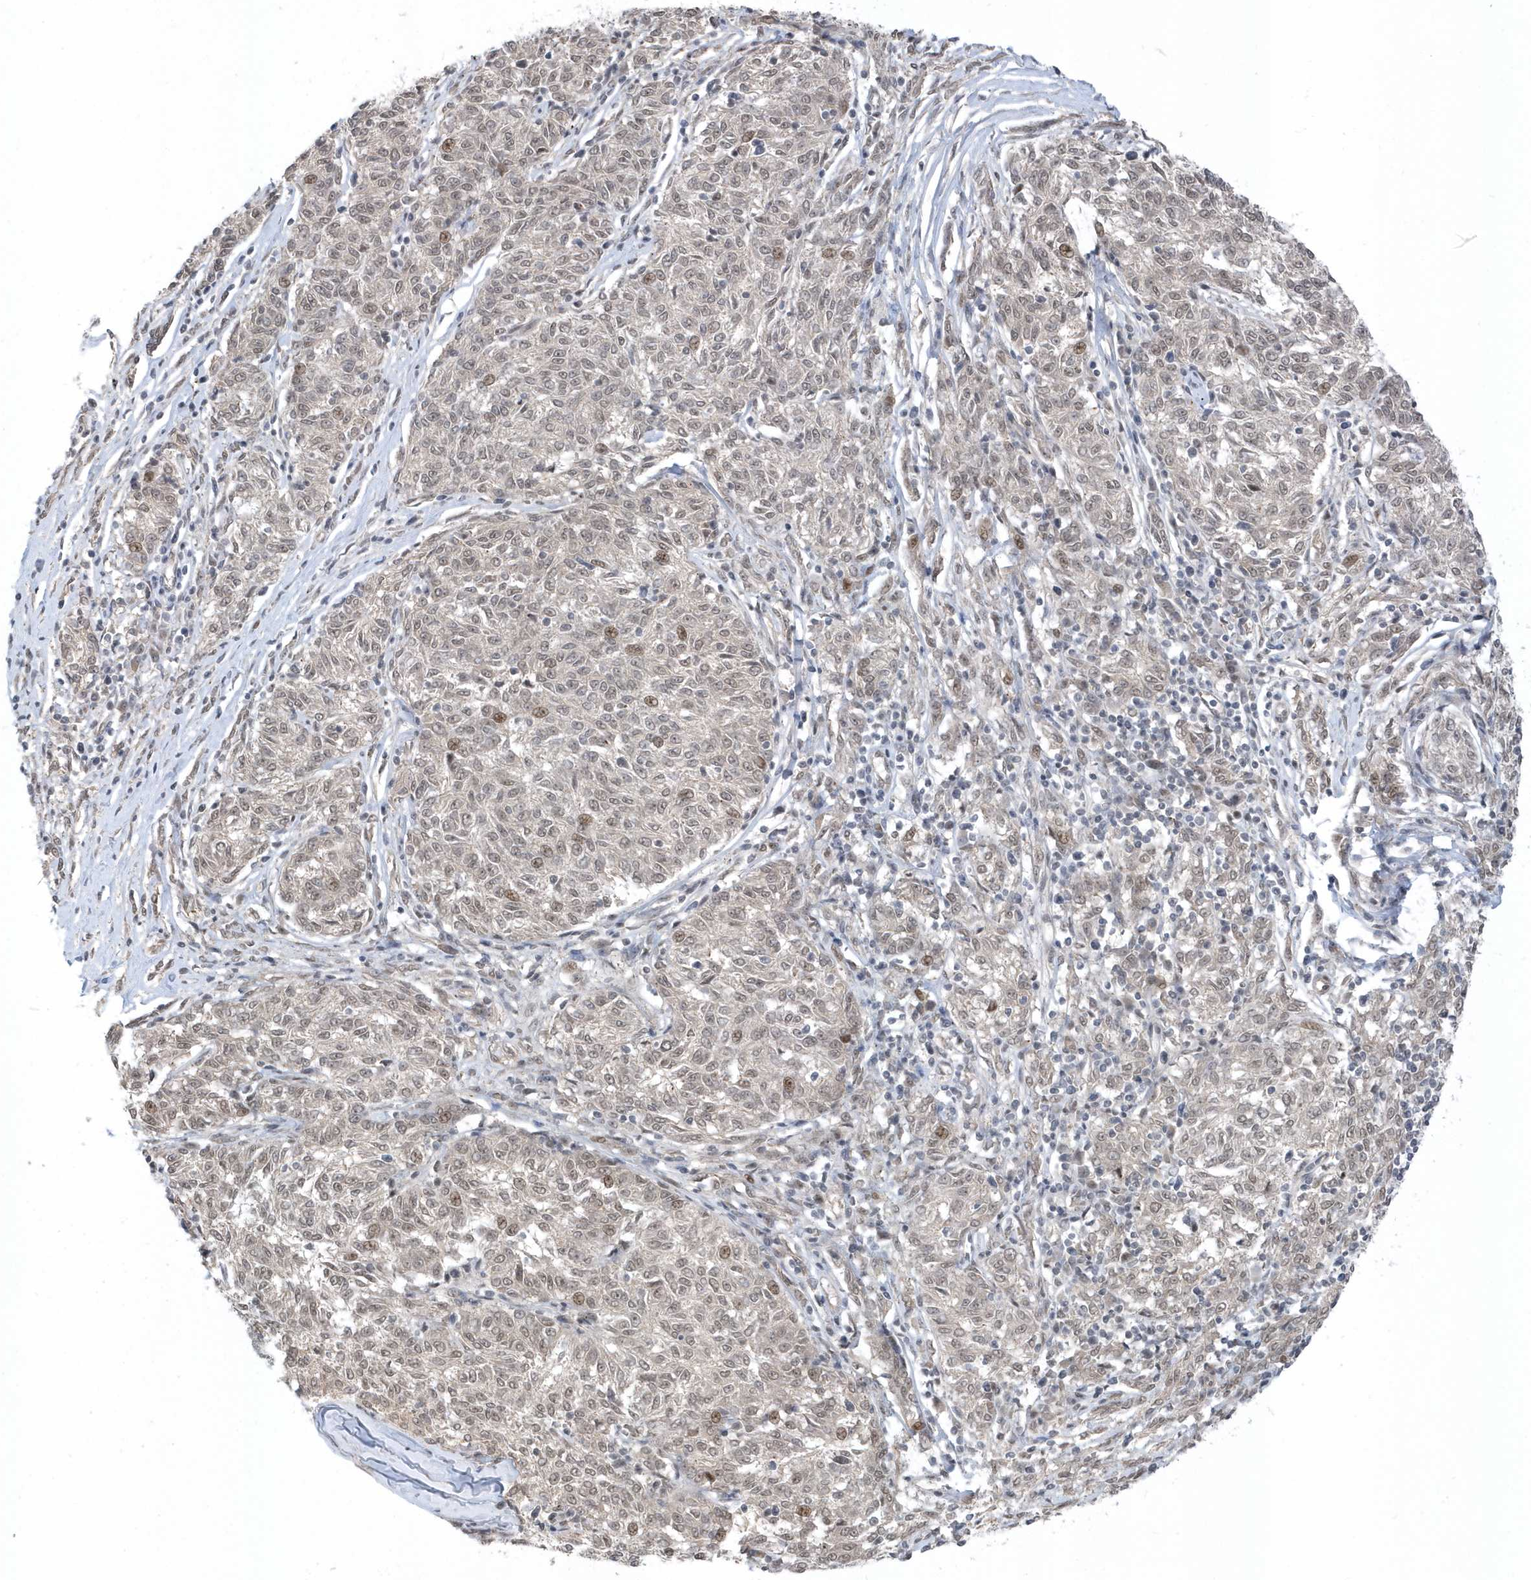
{"staining": {"intensity": "moderate", "quantity": "<25%", "location": "nuclear"}, "tissue": "melanoma", "cell_type": "Tumor cells", "image_type": "cancer", "snomed": [{"axis": "morphology", "description": "Malignant melanoma, NOS"}, {"axis": "topography", "description": "Skin"}], "caption": "A low amount of moderate nuclear staining is appreciated in about <25% of tumor cells in melanoma tissue.", "gene": "USP53", "patient": {"sex": "female", "age": 72}}